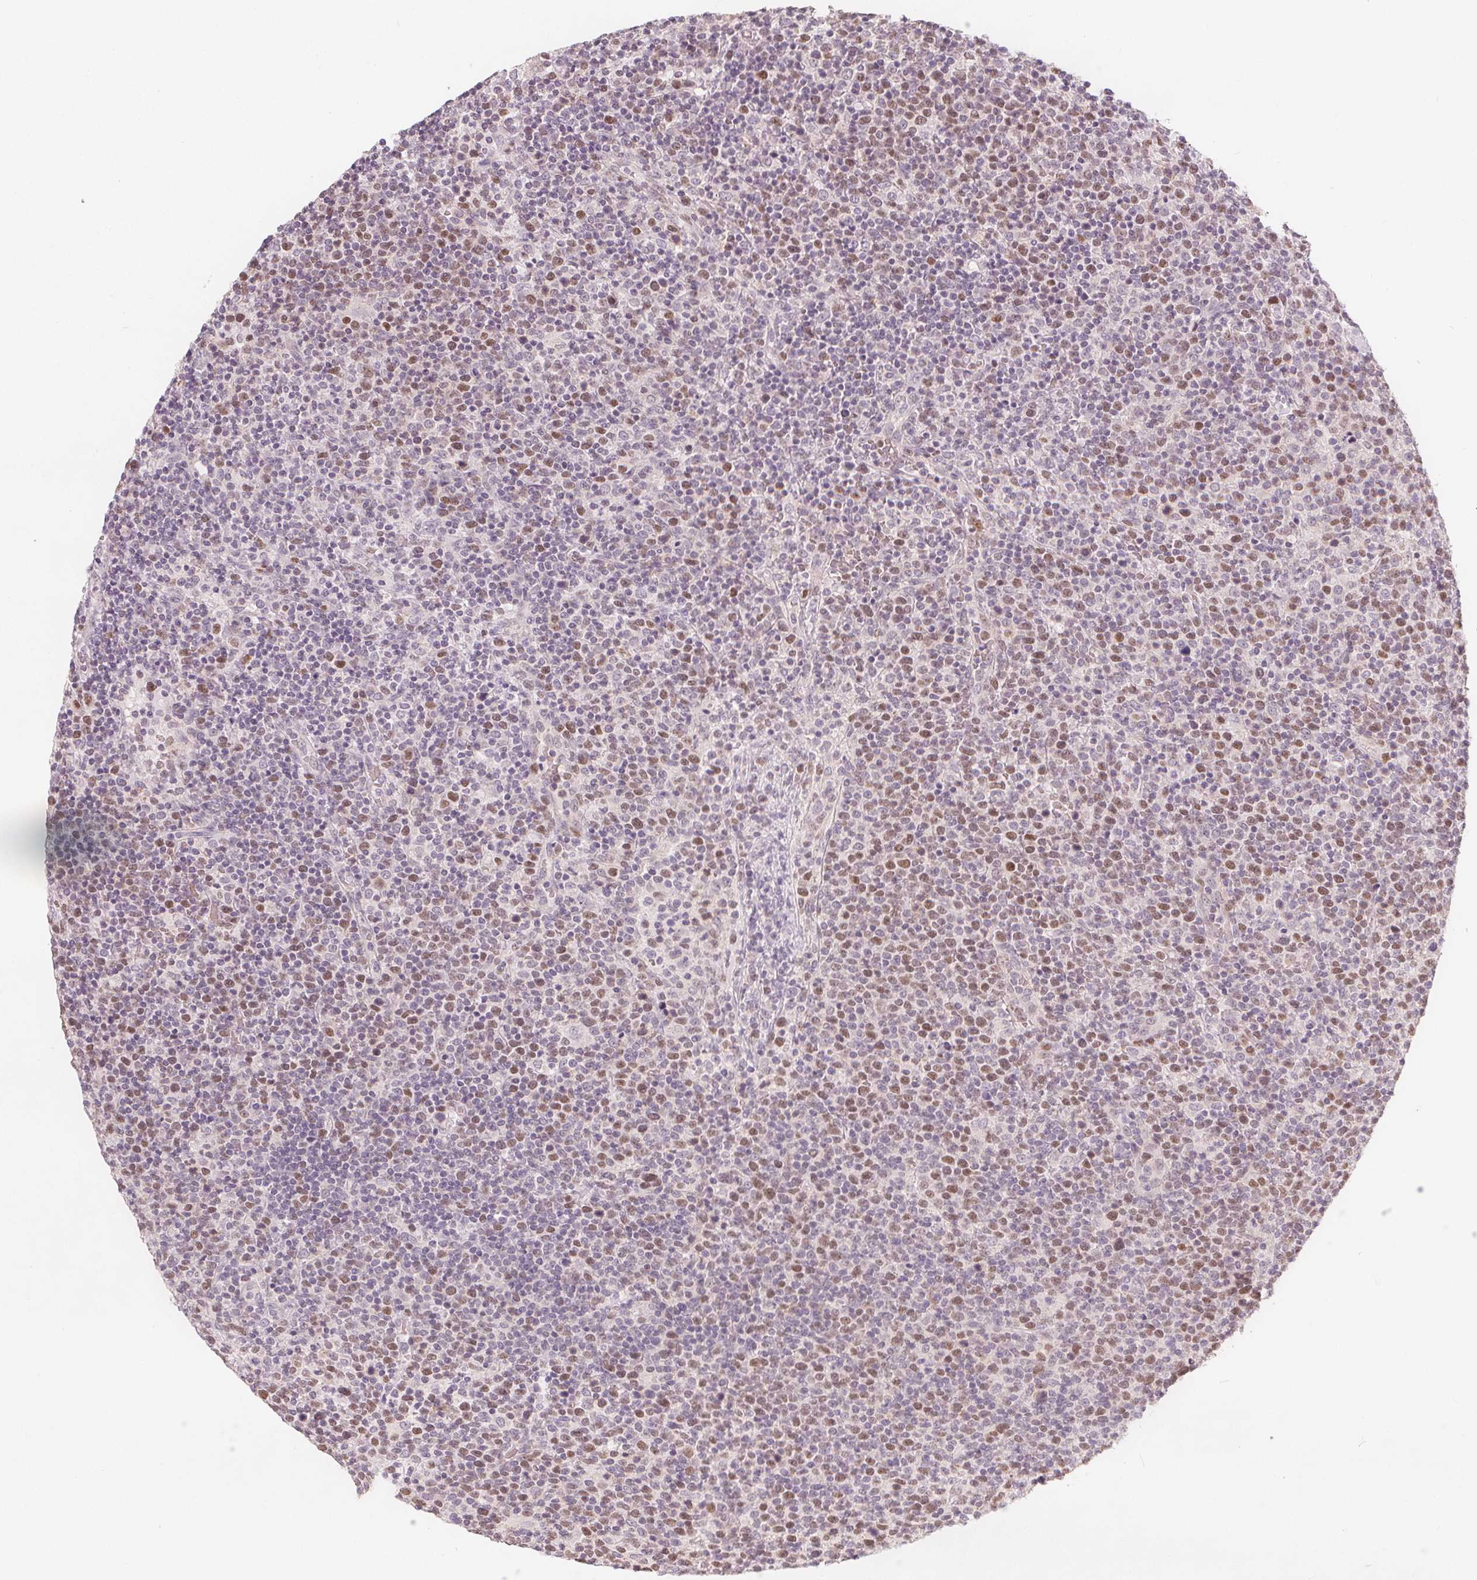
{"staining": {"intensity": "moderate", "quantity": "<25%", "location": "nuclear"}, "tissue": "lymphoma", "cell_type": "Tumor cells", "image_type": "cancer", "snomed": [{"axis": "morphology", "description": "Malignant lymphoma, non-Hodgkin's type, High grade"}, {"axis": "topography", "description": "Lymph node"}], "caption": "The micrograph shows immunohistochemical staining of lymphoma. There is moderate nuclear staining is identified in about <25% of tumor cells.", "gene": "TIPIN", "patient": {"sex": "male", "age": 61}}